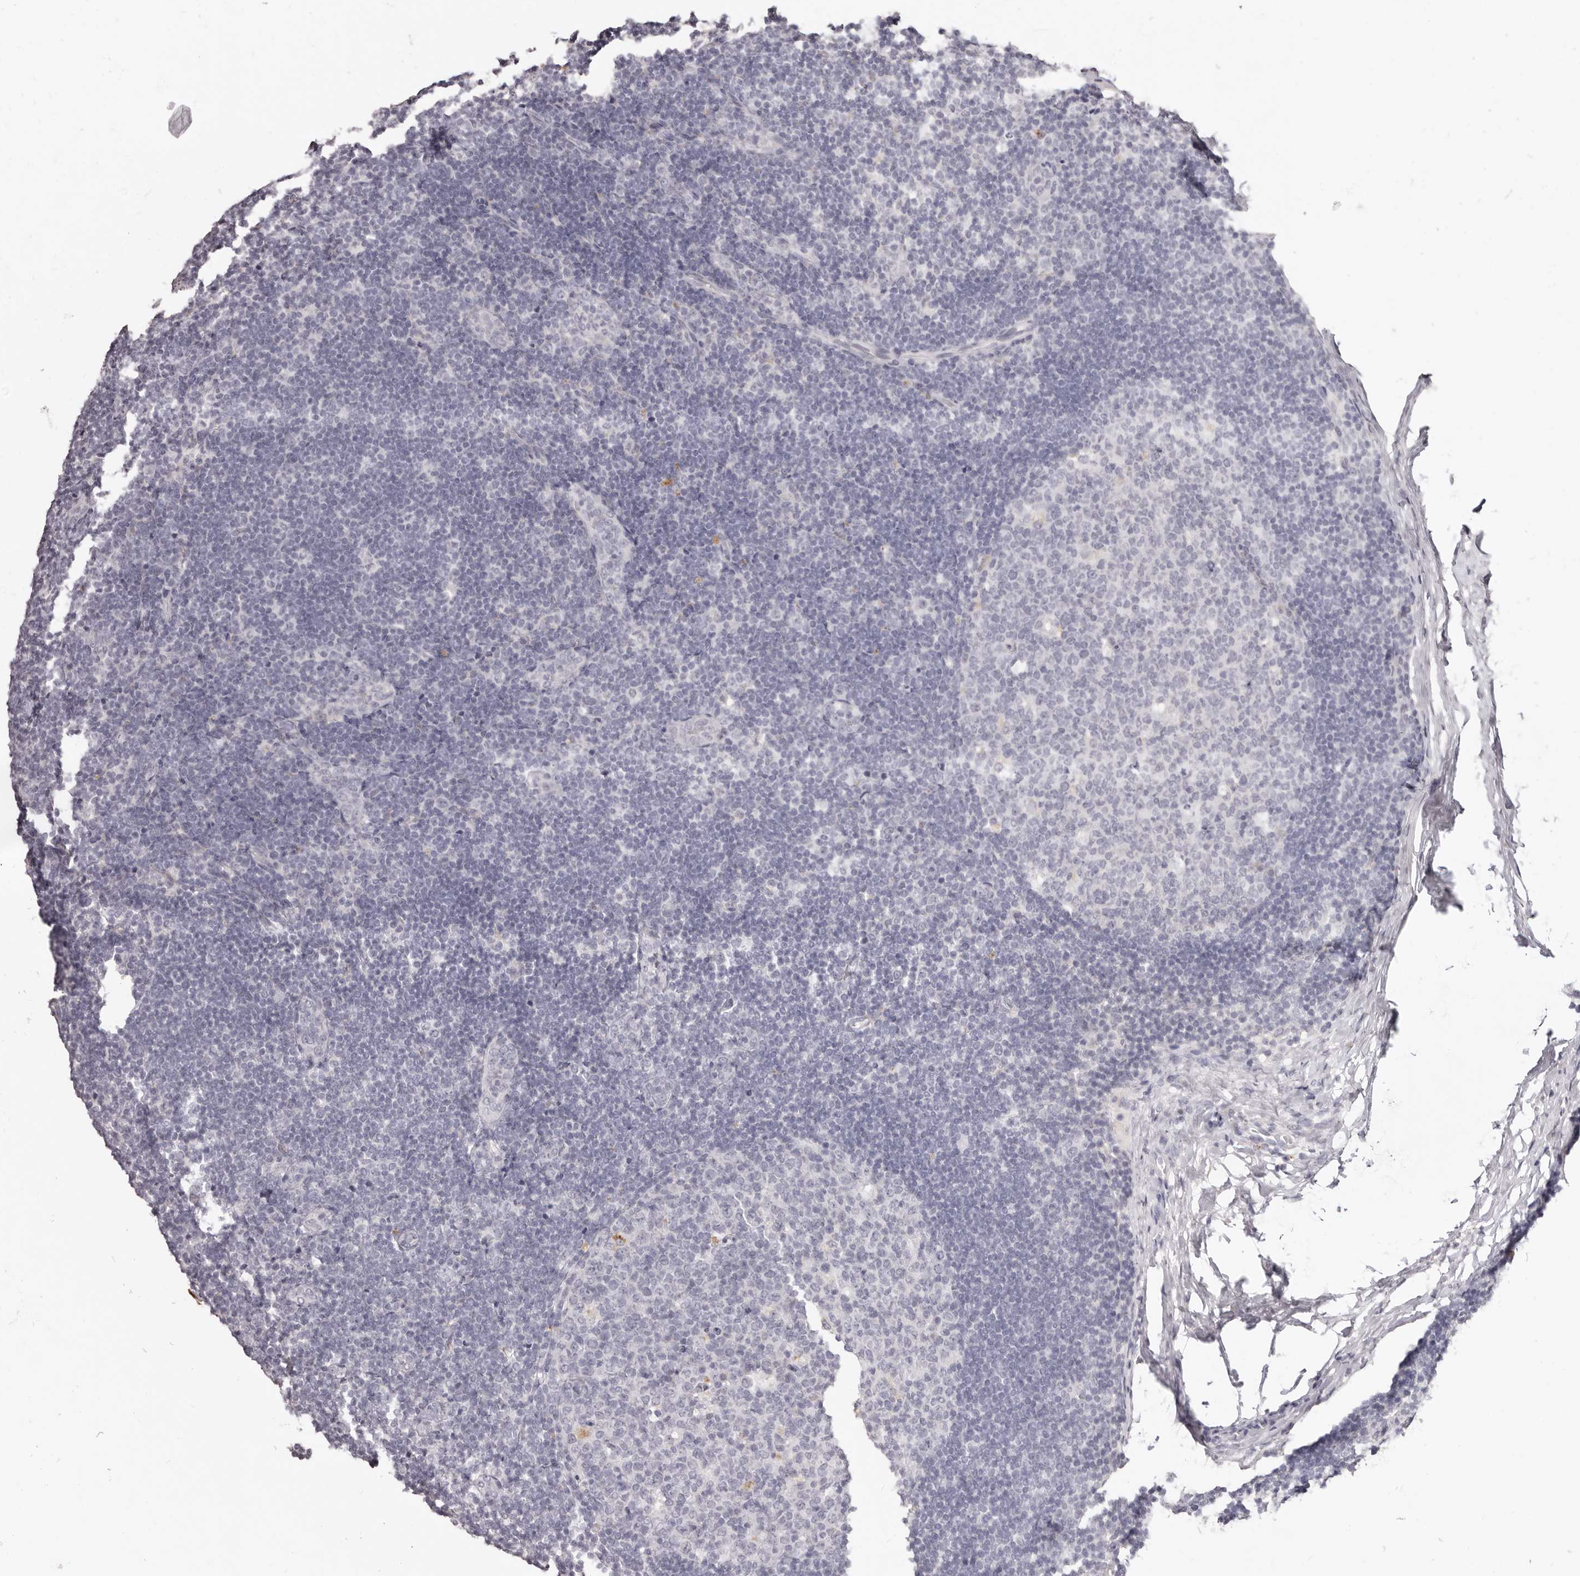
{"staining": {"intensity": "negative", "quantity": "none", "location": "none"}, "tissue": "lymph node", "cell_type": "Germinal center cells", "image_type": "normal", "snomed": [{"axis": "morphology", "description": "Normal tissue, NOS"}, {"axis": "topography", "description": "Lymph node"}], "caption": "IHC micrograph of benign human lymph node stained for a protein (brown), which shows no expression in germinal center cells. (Stains: DAB IHC with hematoxylin counter stain, Microscopy: brightfield microscopy at high magnification).", "gene": "PCDHB6", "patient": {"sex": "female", "age": 22}}